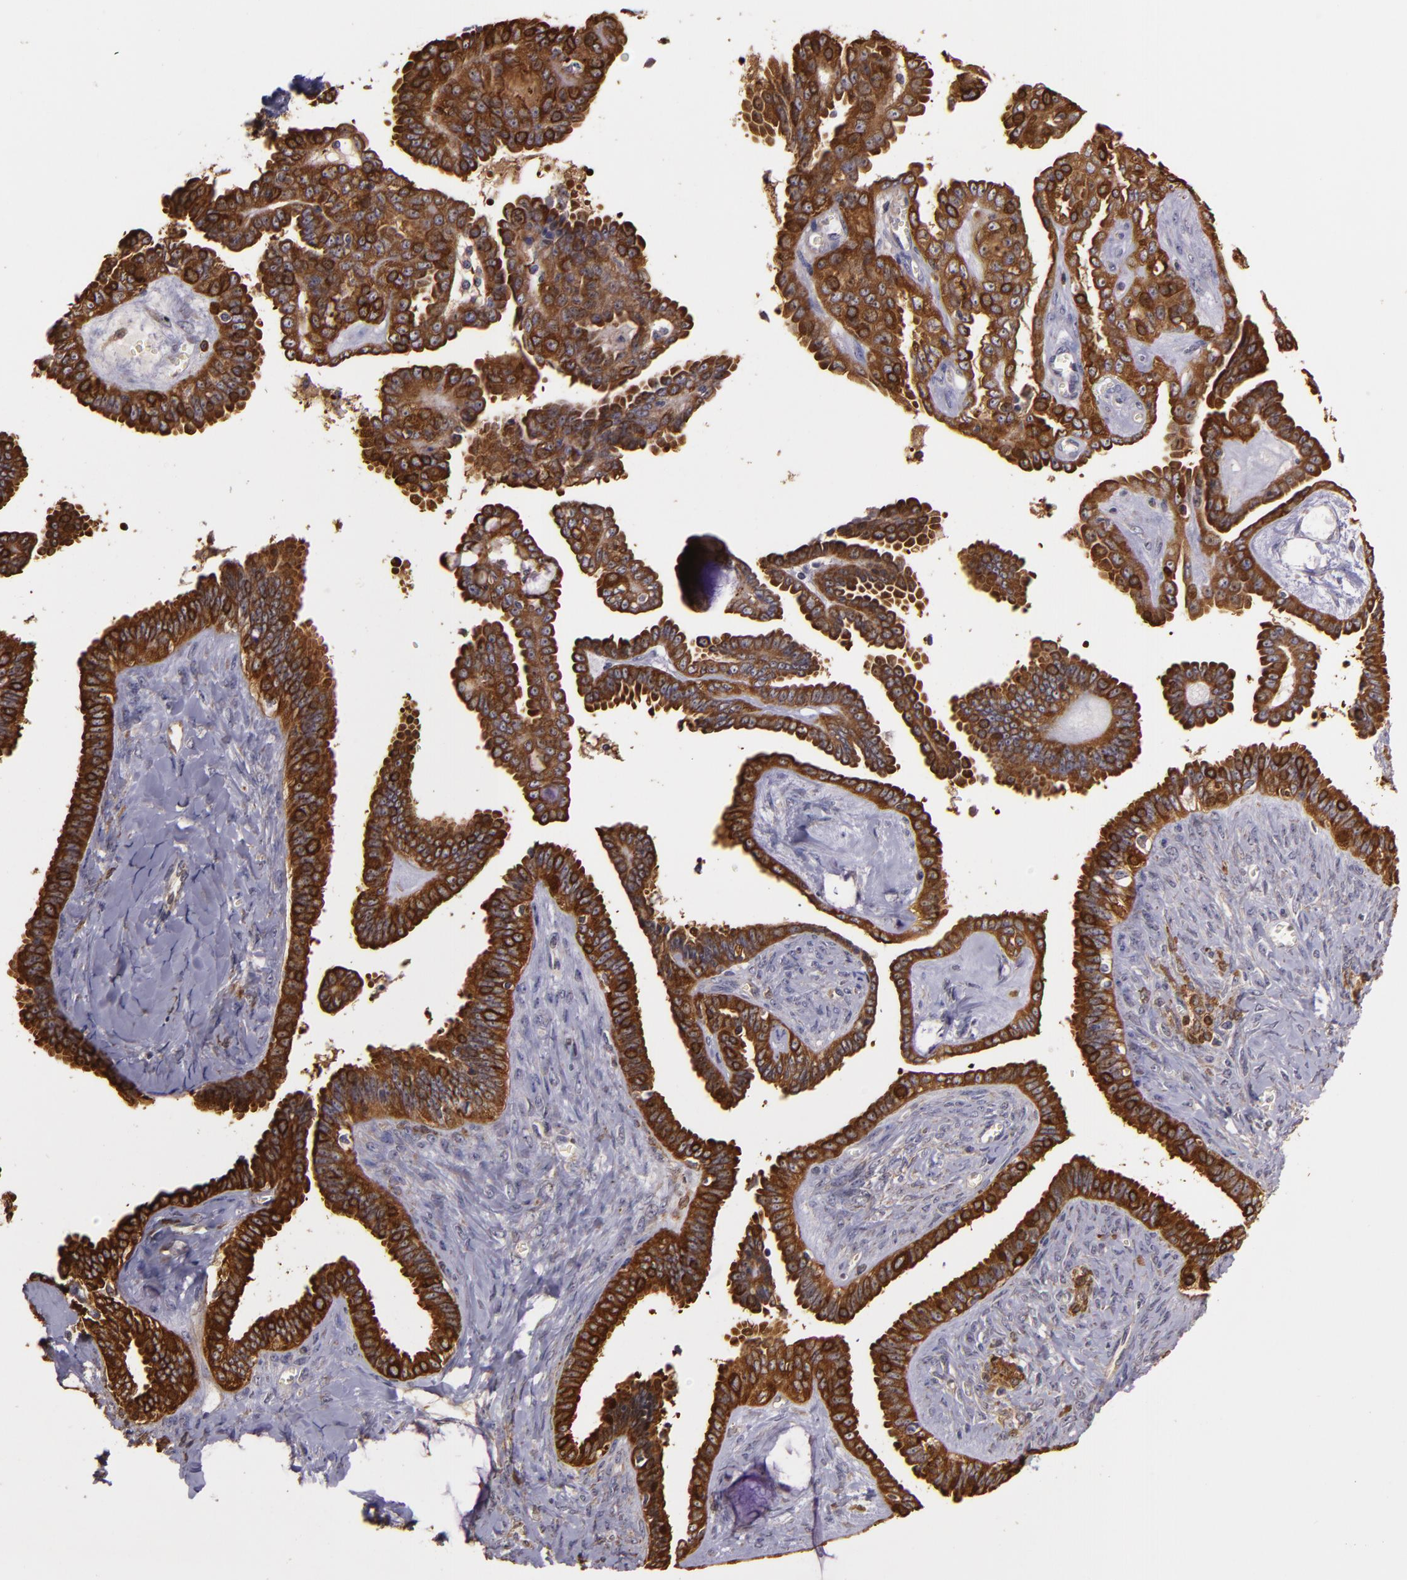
{"staining": {"intensity": "strong", "quantity": ">75%", "location": "cytoplasmic/membranous"}, "tissue": "ovarian cancer", "cell_type": "Tumor cells", "image_type": "cancer", "snomed": [{"axis": "morphology", "description": "Cystadenocarcinoma, serous, NOS"}, {"axis": "topography", "description": "Ovary"}], "caption": "The image exhibits staining of ovarian cancer (serous cystadenocarcinoma), revealing strong cytoplasmic/membranous protein positivity (brown color) within tumor cells. (brown staining indicates protein expression, while blue staining denotes nuclei).", "gene": "SLC9A3R1", "patient": {"sex": "female", "age": 71}}